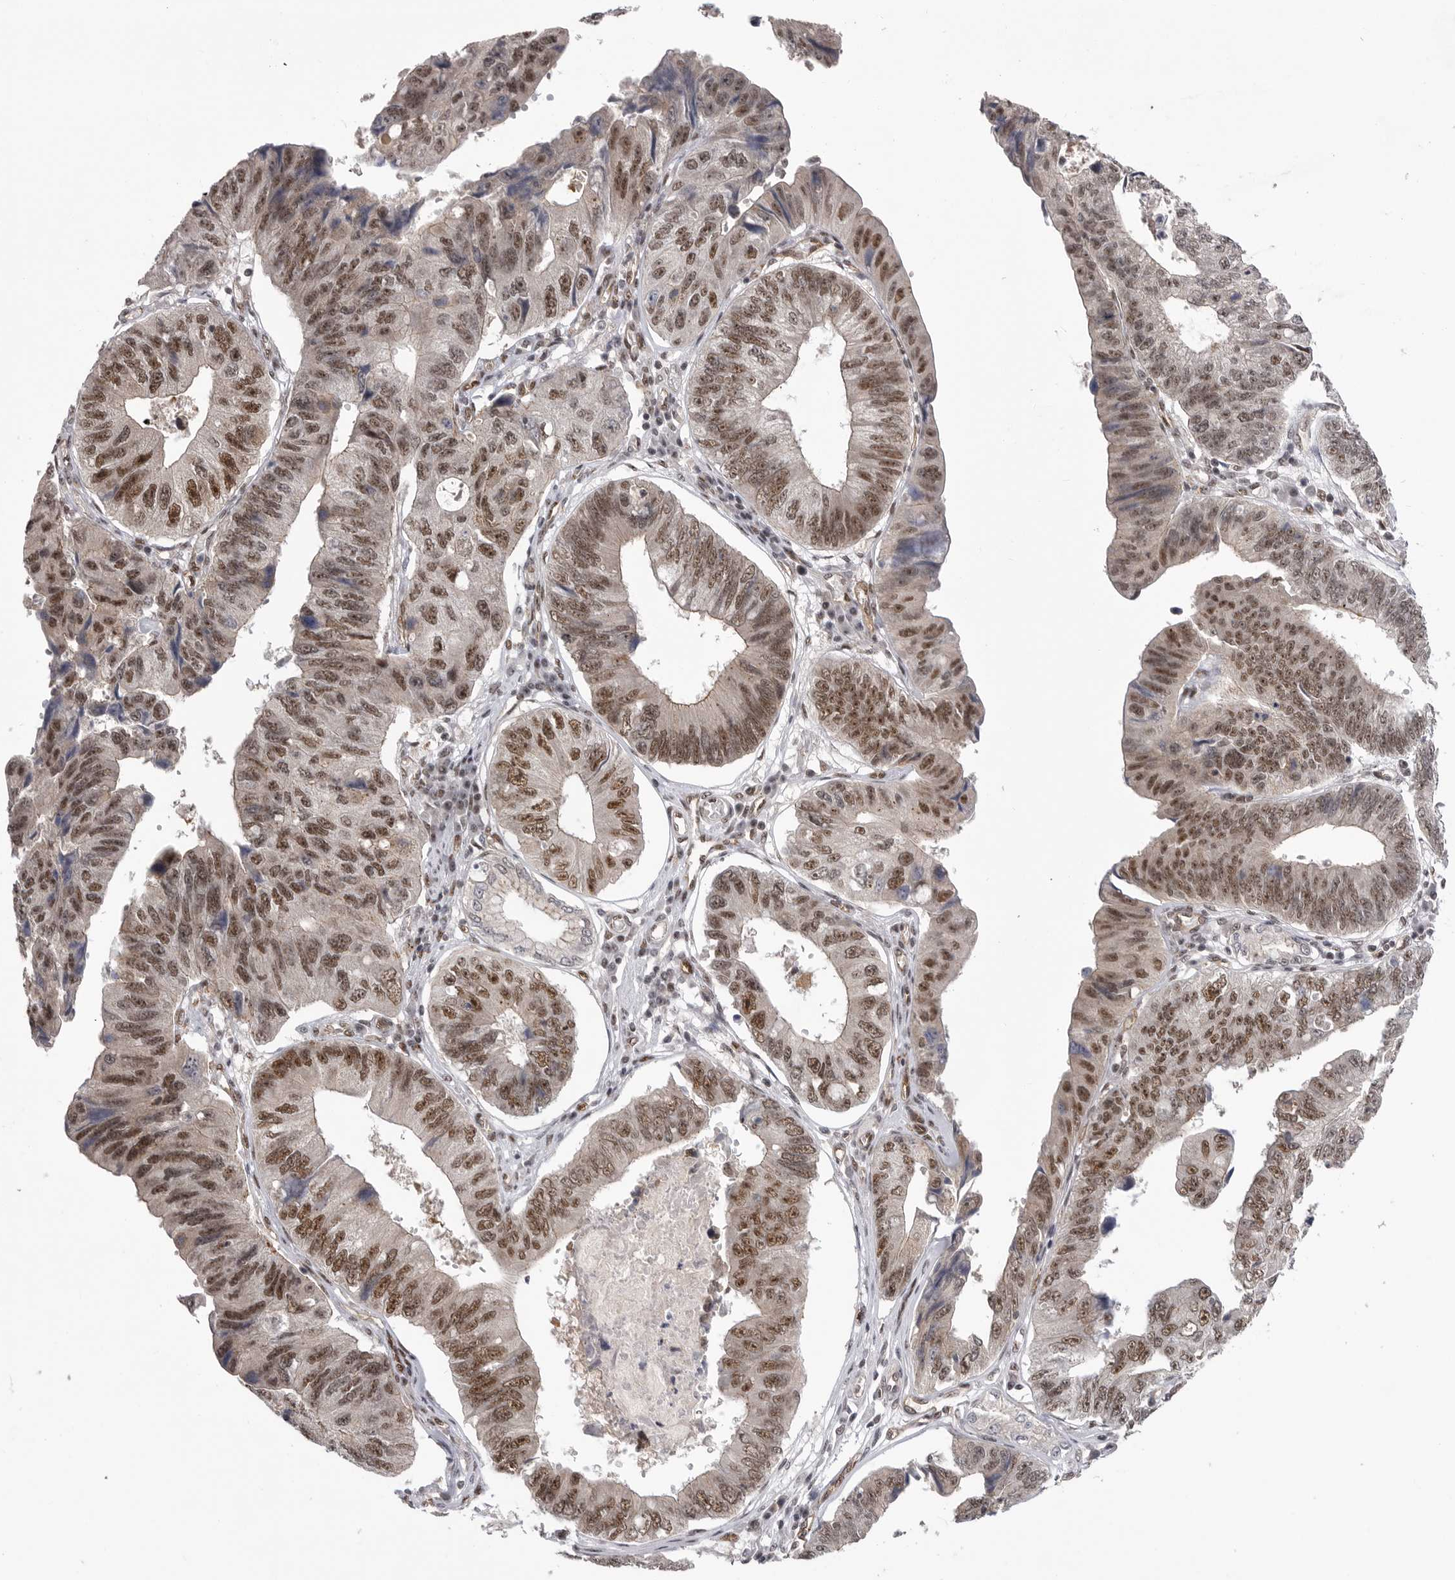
{"staining": {"intensity": "moderate", "quantity": ">75%", "location": "nuclear"}, "tissue": "stomach cancer", "cell_type": "Tumor cells", "image_type": "cancer", "snomed": [{"axis": "morphology", "description": "Adenocarcinoma, NOS"}, {"axis": "topography", "description": "Stomach"}], "caption": "Protein staining shows moderate nuclear expression in about >75% of tumor cells in stomach cancer (adenocarcinoma).", "gene": "PPP1R8", "patient": {"sex": "male", "age": 59}}